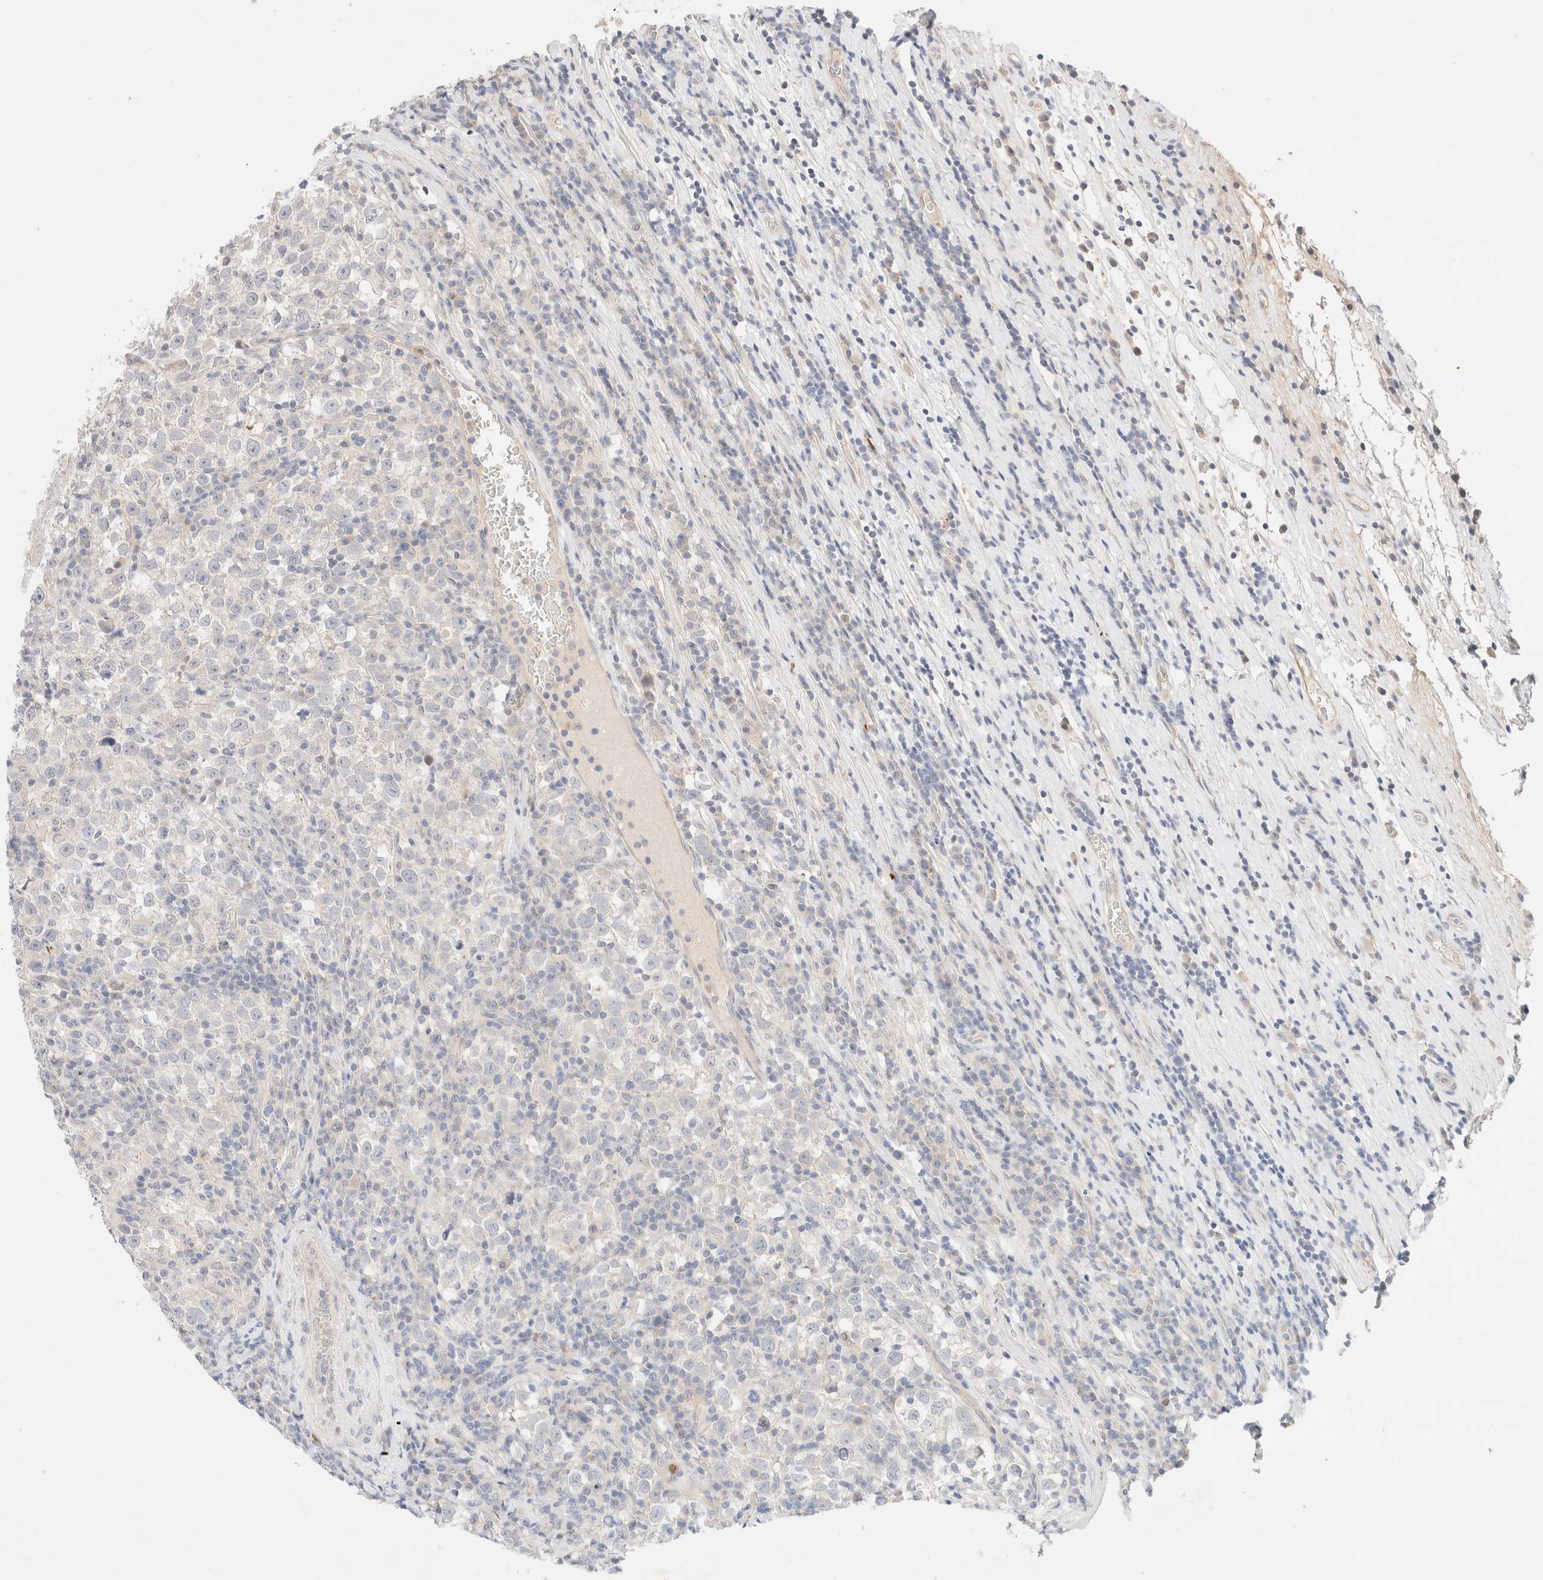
{"staining": {"intensity": "negative", "quantity": "none", "location": "none"}, "tissue": "testis cancer", "cell_type": "Tumor cells", "image_type": "cancer", "snomed": [{"axis": "morphology", "description": "Normal tissue, NOS"}, {"axis": "morphology", "description": "Seminoma, NOS"}, {"axis": "topography", "description": "Testis"}], "caption": "Immunohistochemistry micrograph of seminoma (testis) stained for a protein (brown), which exhibits no expression in tumor cells.", "gene": "SGSM2", "patient": {"sex": "male", "age": 43}}